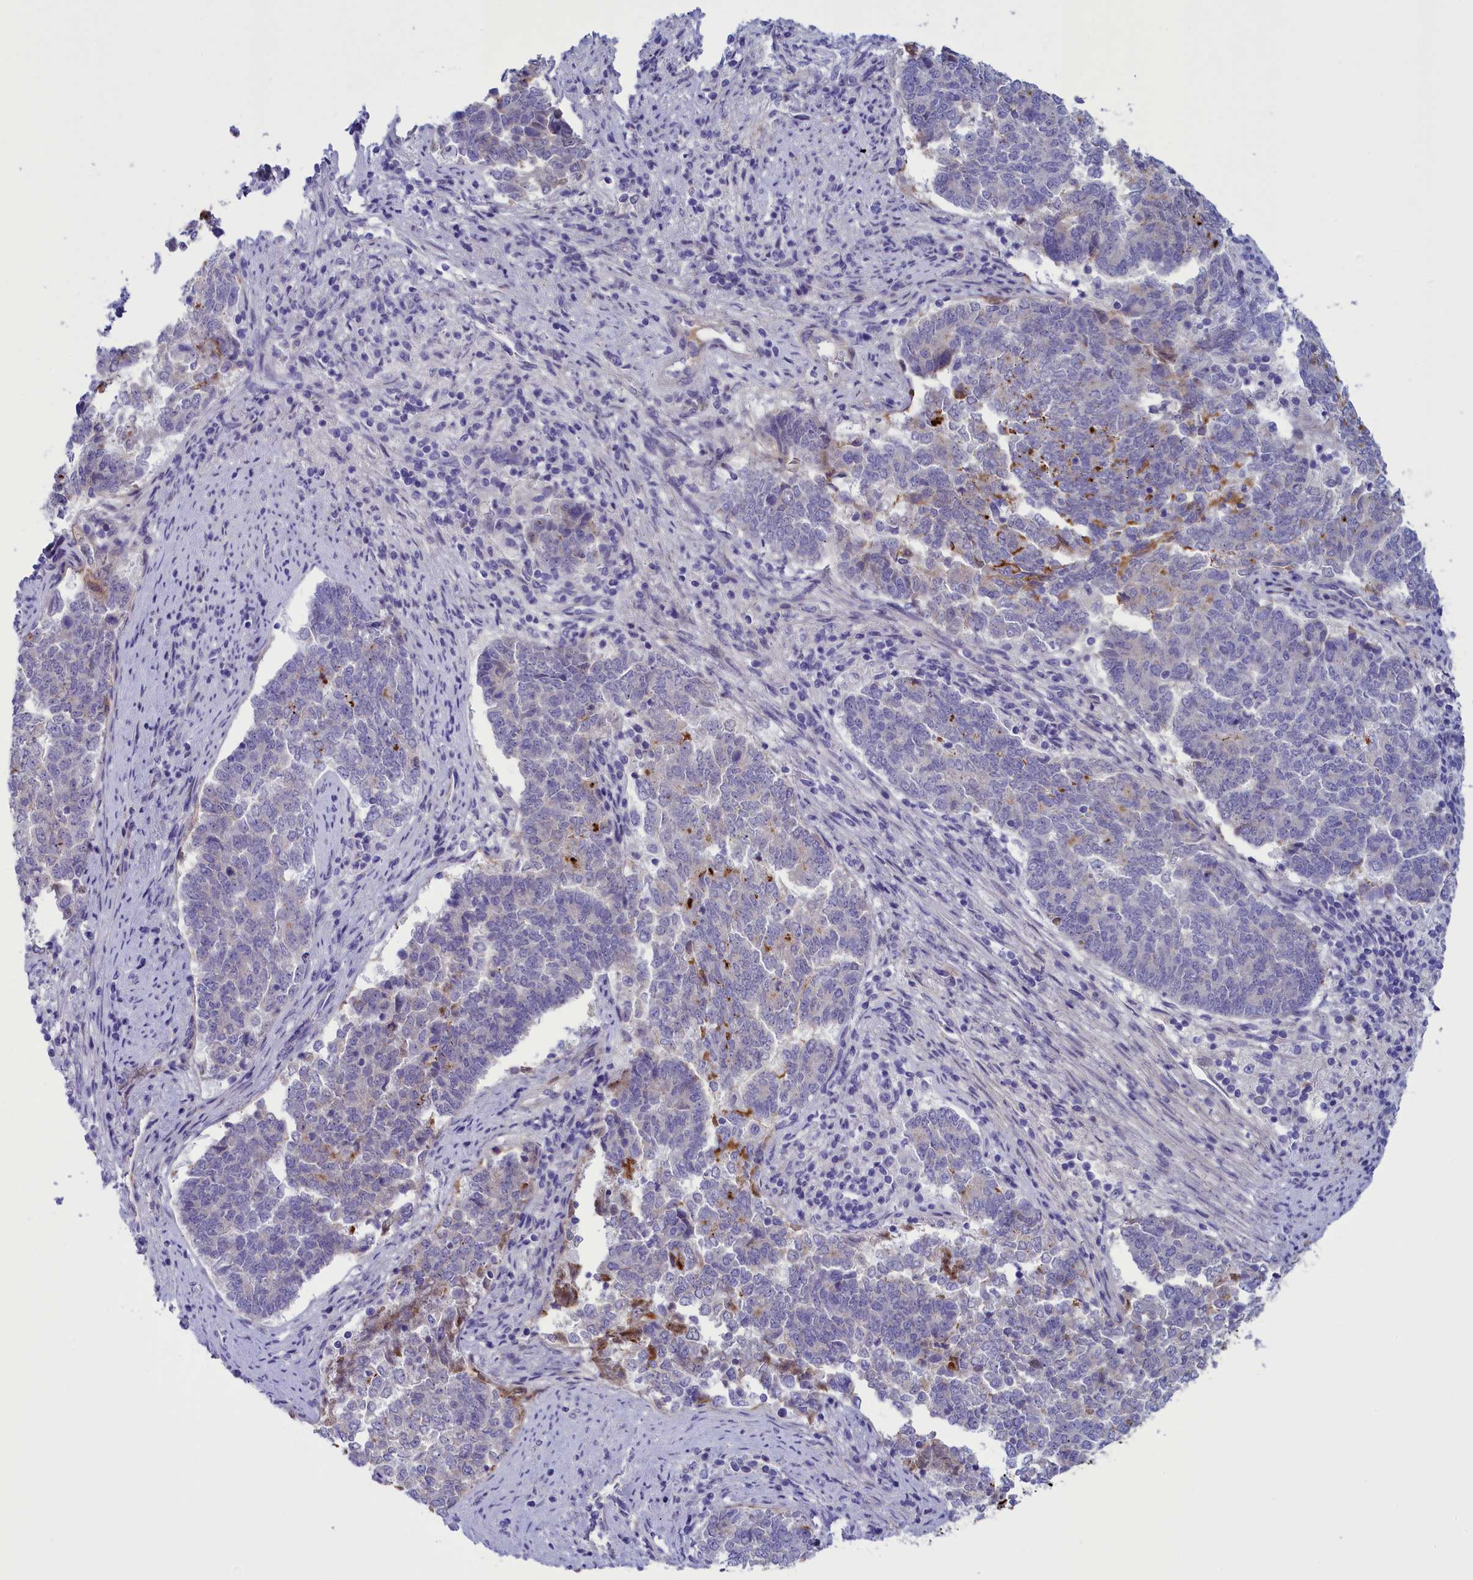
{"staining": {"intensity": "moderate", "quantity": "<25%", "location": "cytoplasmic/membranous"}, "tissue": "endometrial cancer", "cell_type": "Tumor cells", "image_type": "cancer", "snomed": [{"axis": "morphology", "description": "Adenocarcinoma, NOS"}, {"axis": "topography", "description": "Endometrium"}], "caption": "Human endometrial adenocarcinoma stained with a brown dye displays moderate cytoplasmic/membranous positive positivity in approximately <25% of tumor cells.", "gene": "LOXL1", "patient": {"sex": "female", "age": 80}}